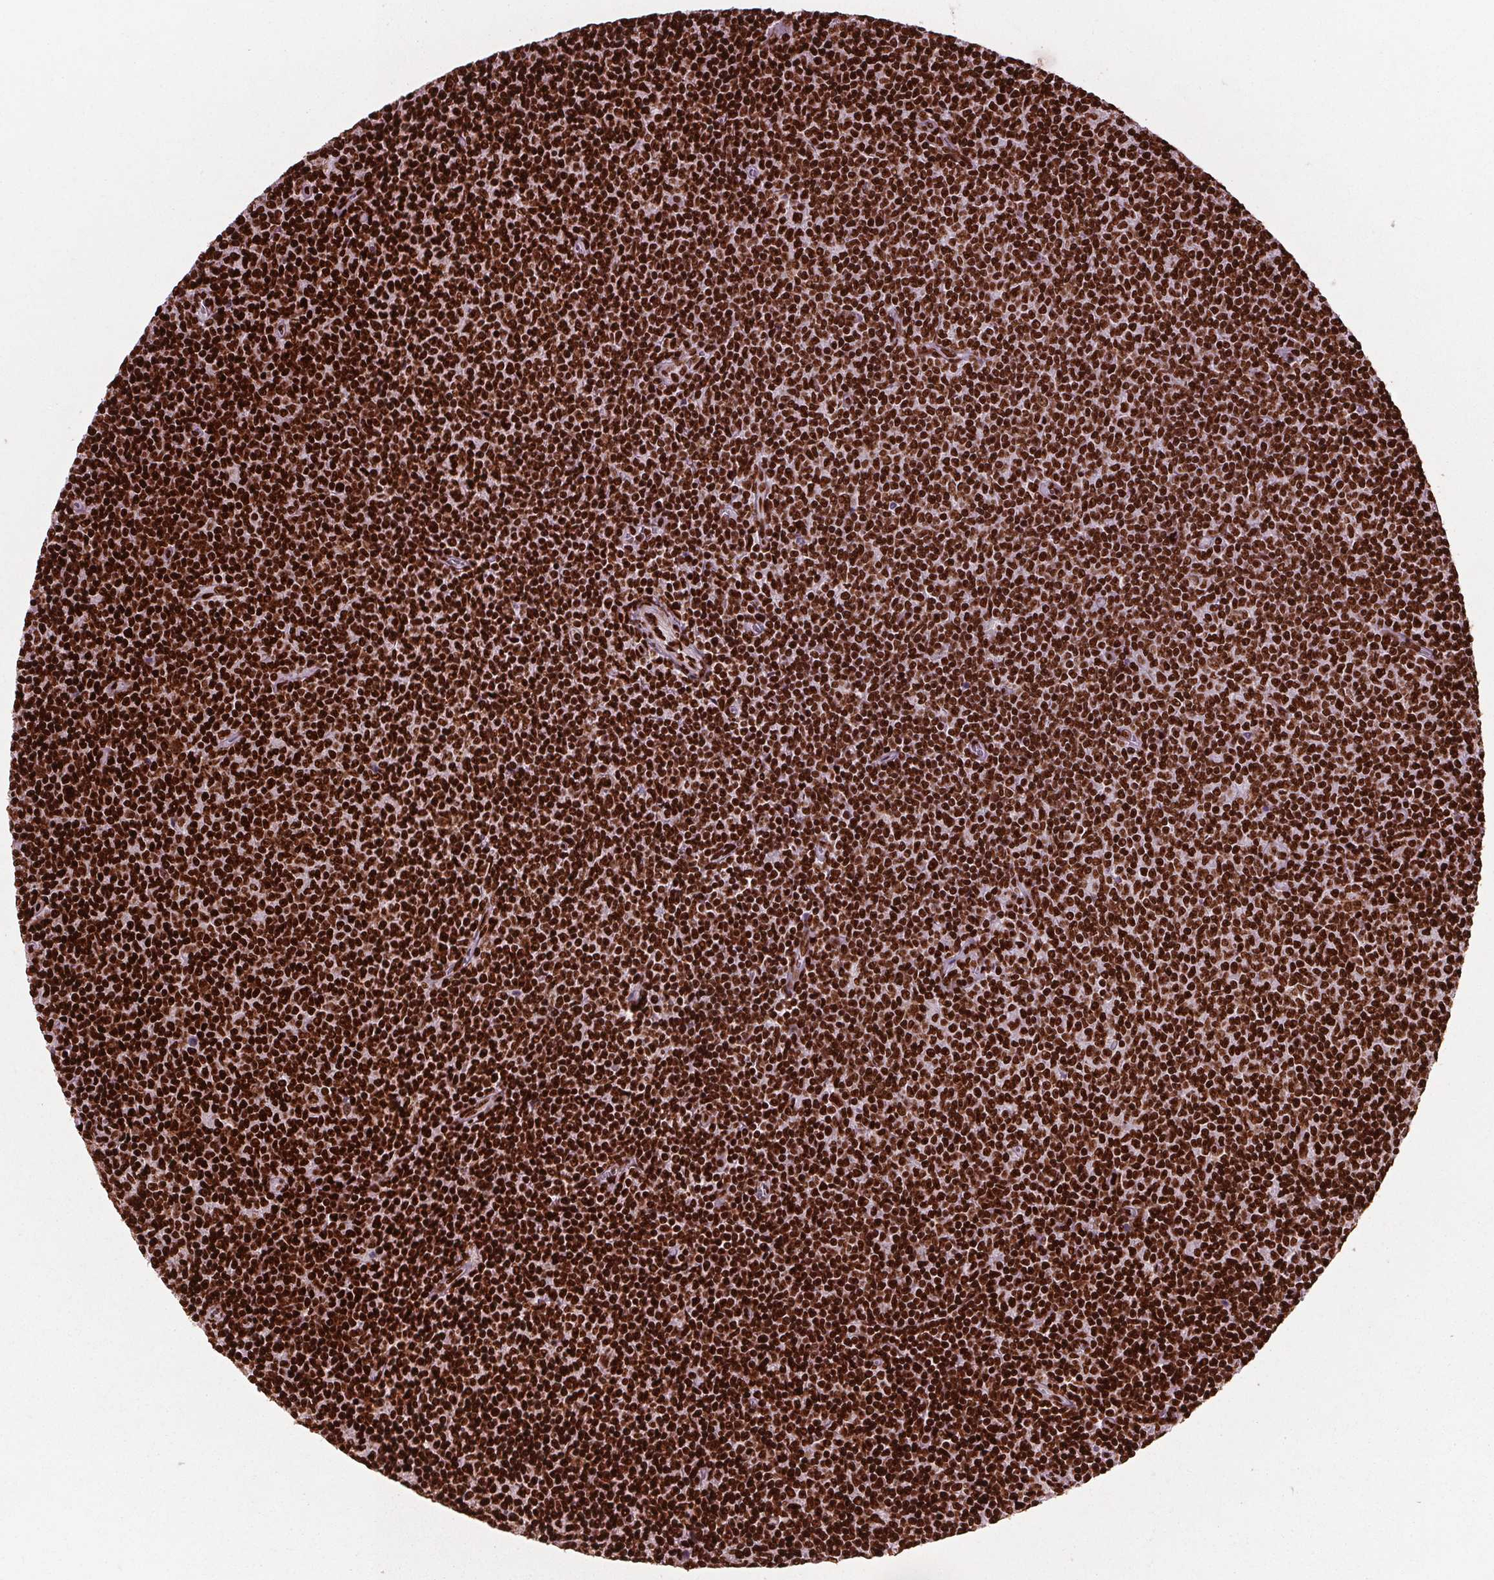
{"staining": {"intensity": "strong", "quantity": ">75%", "location": "nuclear"}, "tissue": "lymphoma", "cell_type": "Tumor cells", "image_type": "cancer", "snomed": [{"axis": "morphology", "description": "Malignant lymphoma, non-Hodgkin's type, Low grade"}, {"axis": "topography", "description": "Lymph node"}], "caption": "DAB (3,3'-diaminobenzidine) immunohistochemical staining of malignant lymphoma, non-Hodgkin's type (low-grade) exhibits strong nuclear protein expression in about >75% of tumor cells. The staining was performed using DAB to visualize the protein expression in brown, while the nuclei were stained in blue with hematoxylin (Magnification: 20x).", "gene": "BRD4", "patient": {"sex": "male", "age": 52}}